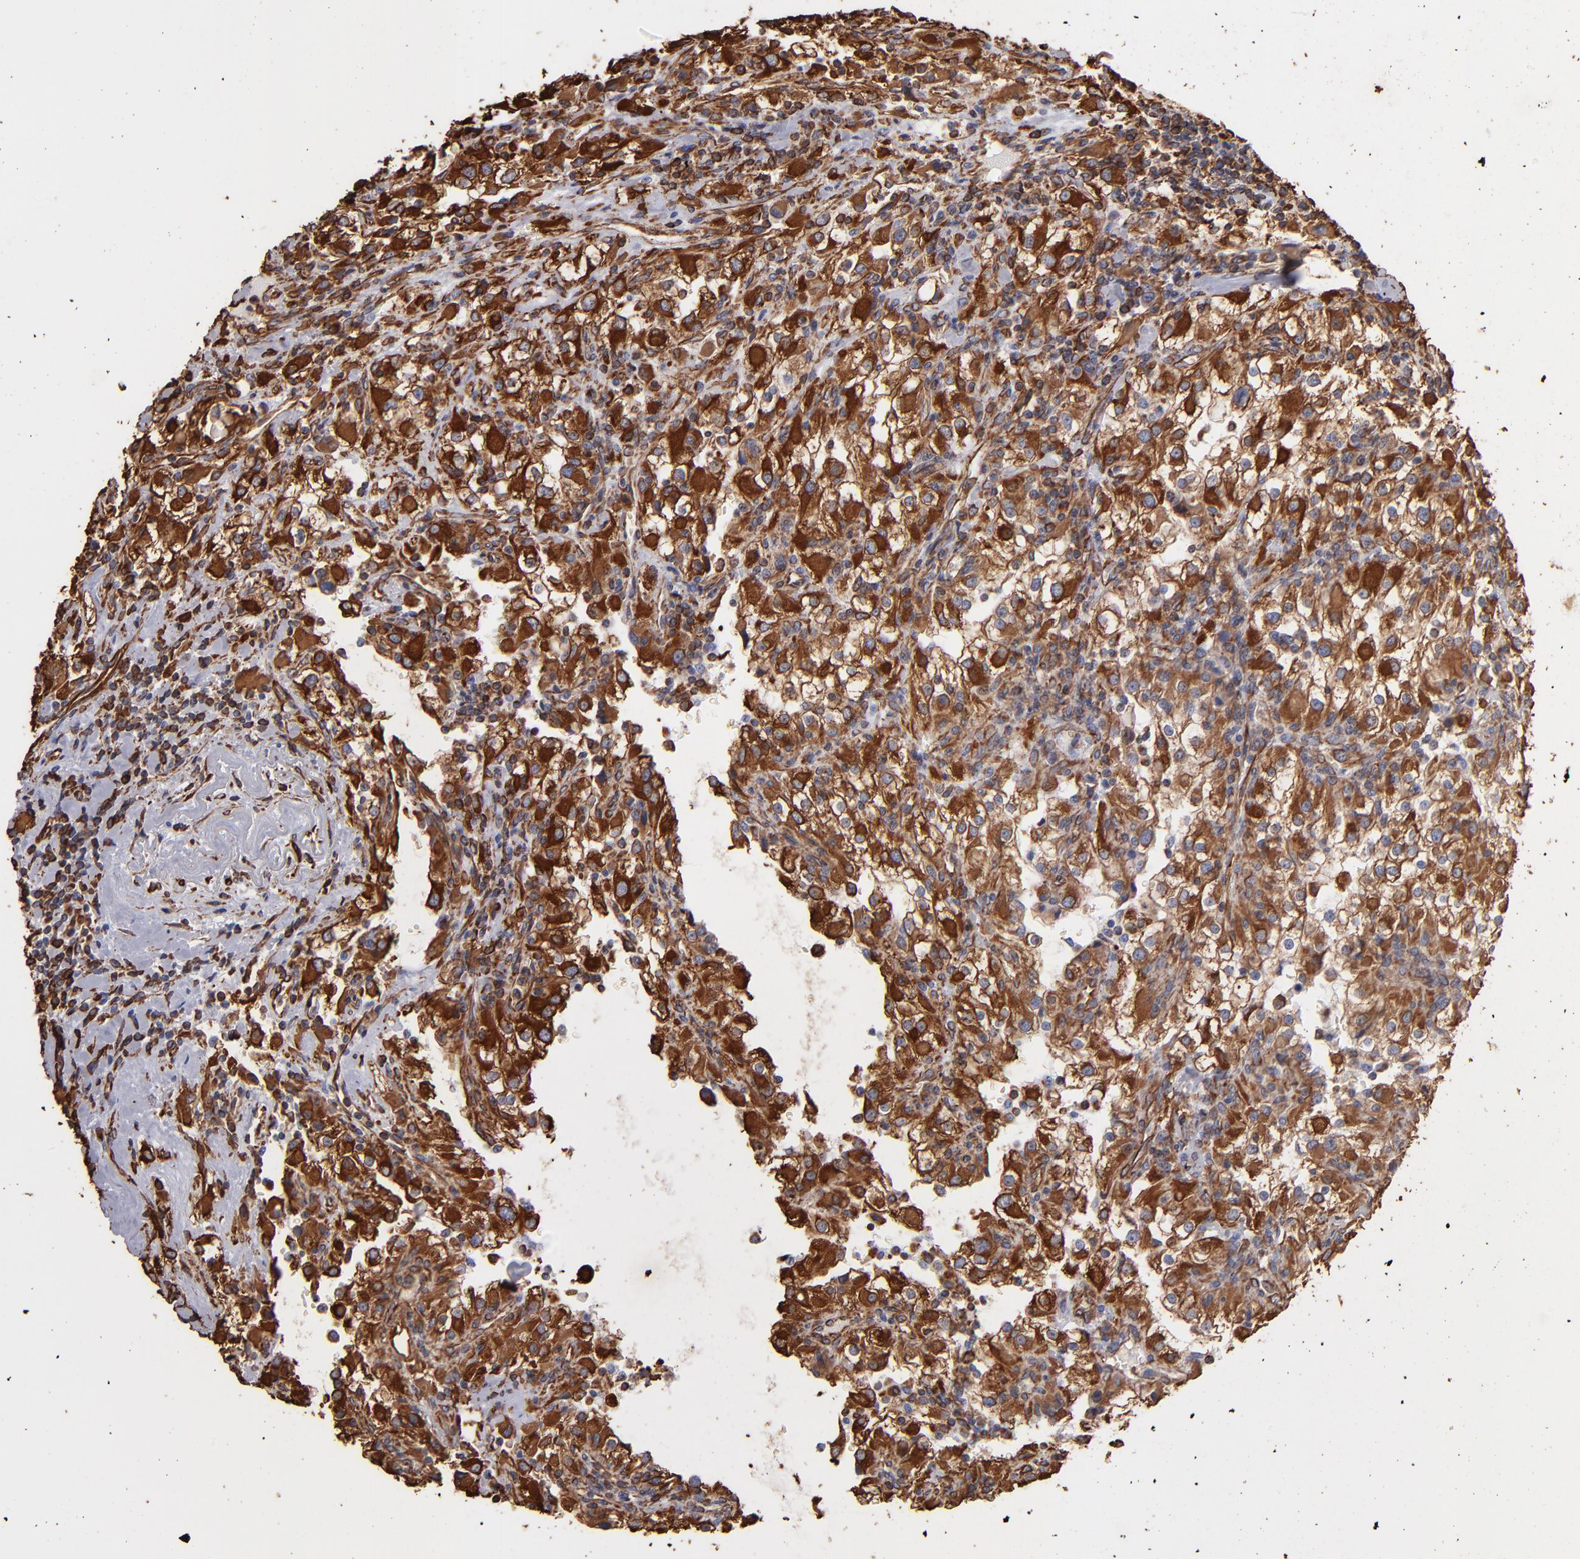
{"staining": {"intensity": "strong", "quantity": ">75%", "location": "cytoplasmic/membranous"}, "tissue": "renal cancer", "cell_type": "Tumor cells", "image_type": "cancer", "snomed": [{"axis": "morphology", "description": "Adenocarcinoma, NOS"}, {"axis": "topography", "description": "Kidney"}], "caption": "Immunohistochemical staining of human renal adenocarcinoma shows strong cytoplasmic/membranous protein positivity in about >75% of tumor cells. The protein of interest is shown in brown color, while the nuclei are stained blue.", "gene": "VIM", "patient": {"sex": "female", "age": 52}}